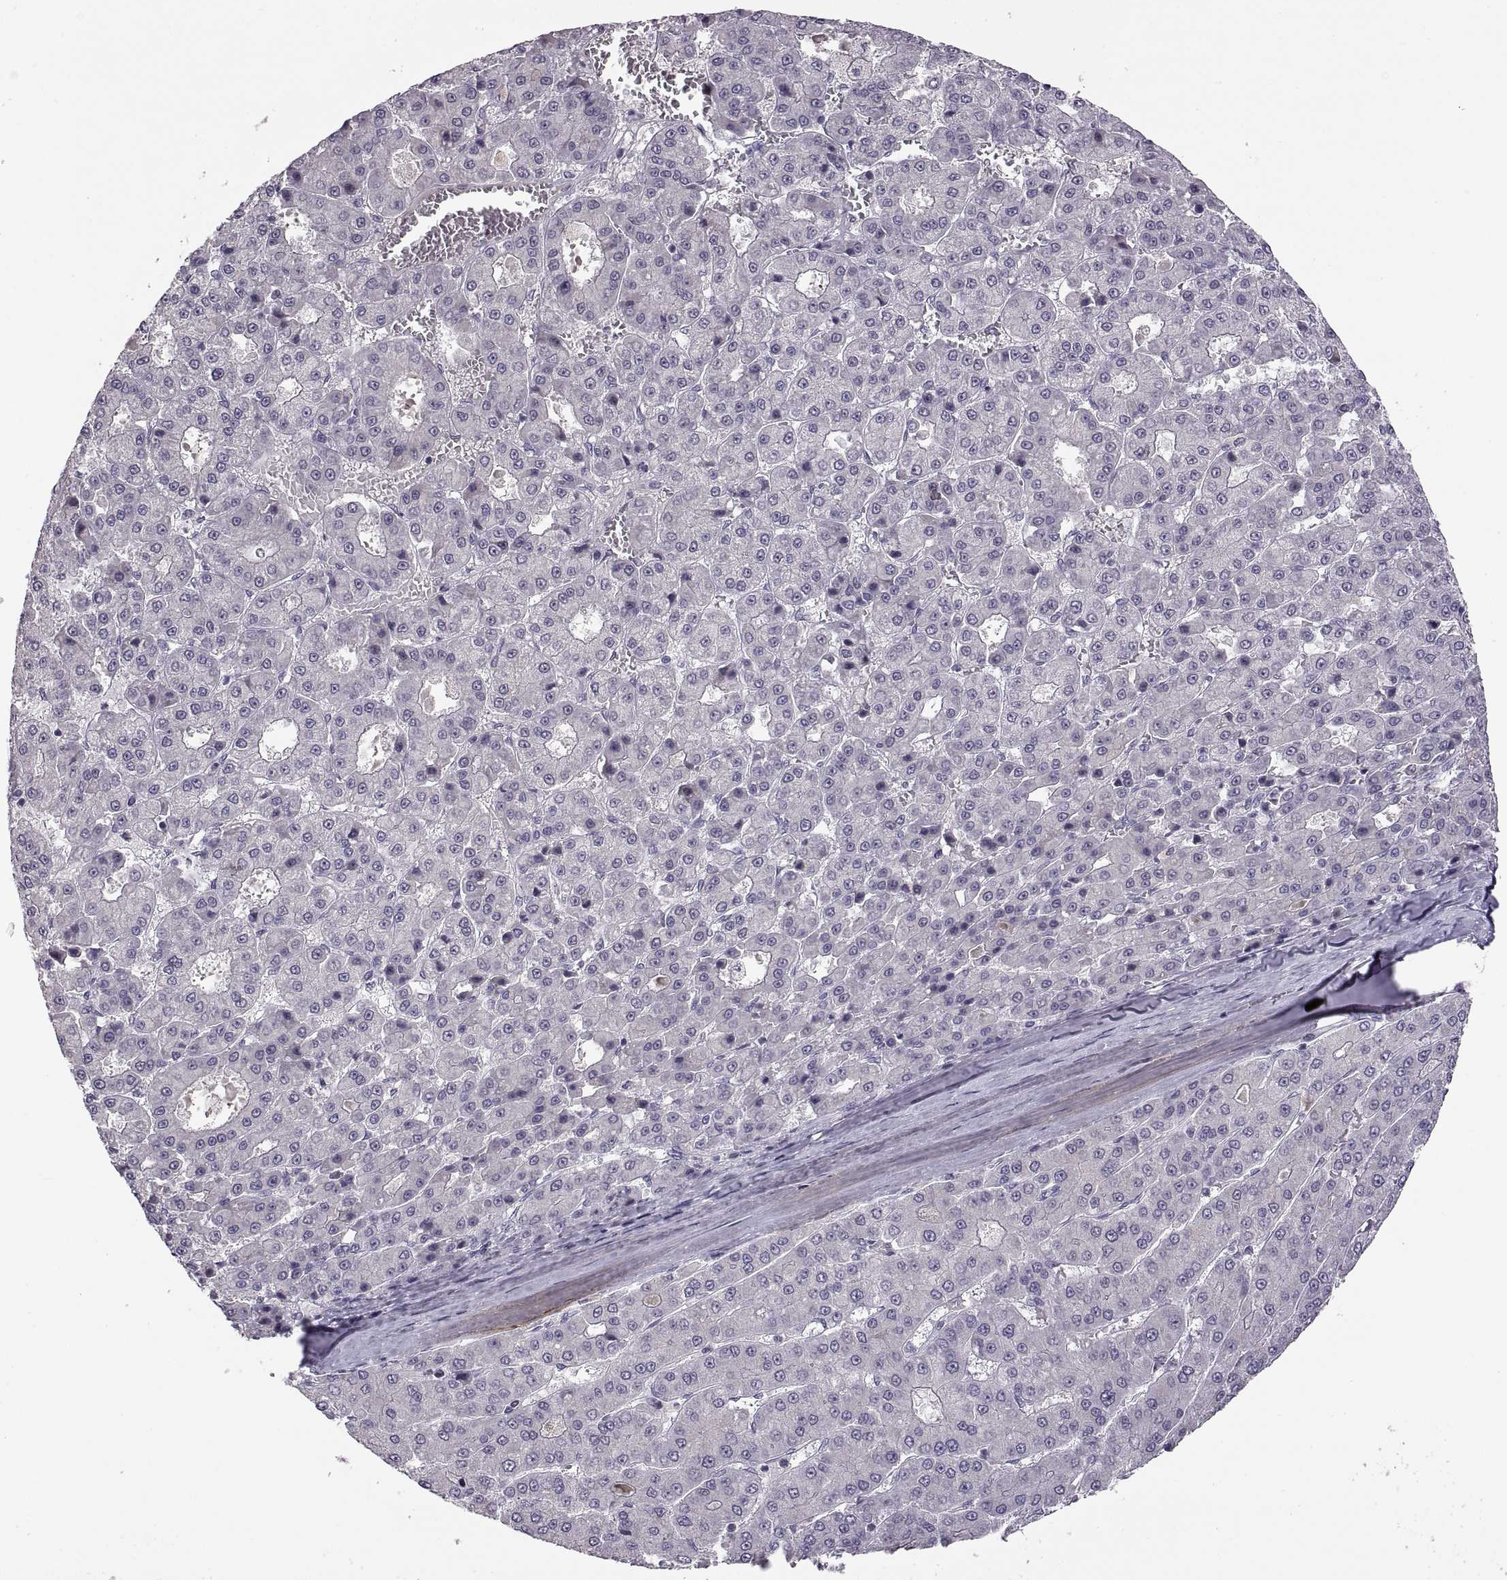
{"staining": {"intensity": "negative", "quantity": "none", "location": "none"}, "tissue": "liver cancer", "cell_type": "Tumor cells", "image_type": "cancer", "snomed": [{"axis": "morphology", "description": "Carcinoma, Hepatocellular, NOS"}, {"axis": "topography", "description": "Liver"}], "caption": "This is an immunohistochemistry micrograph of human hepatocellular carcinoma (liver). There is no staining in tumor cells.", "gene": "NEK2", "patient": {"sex": "male", "age": 70}}